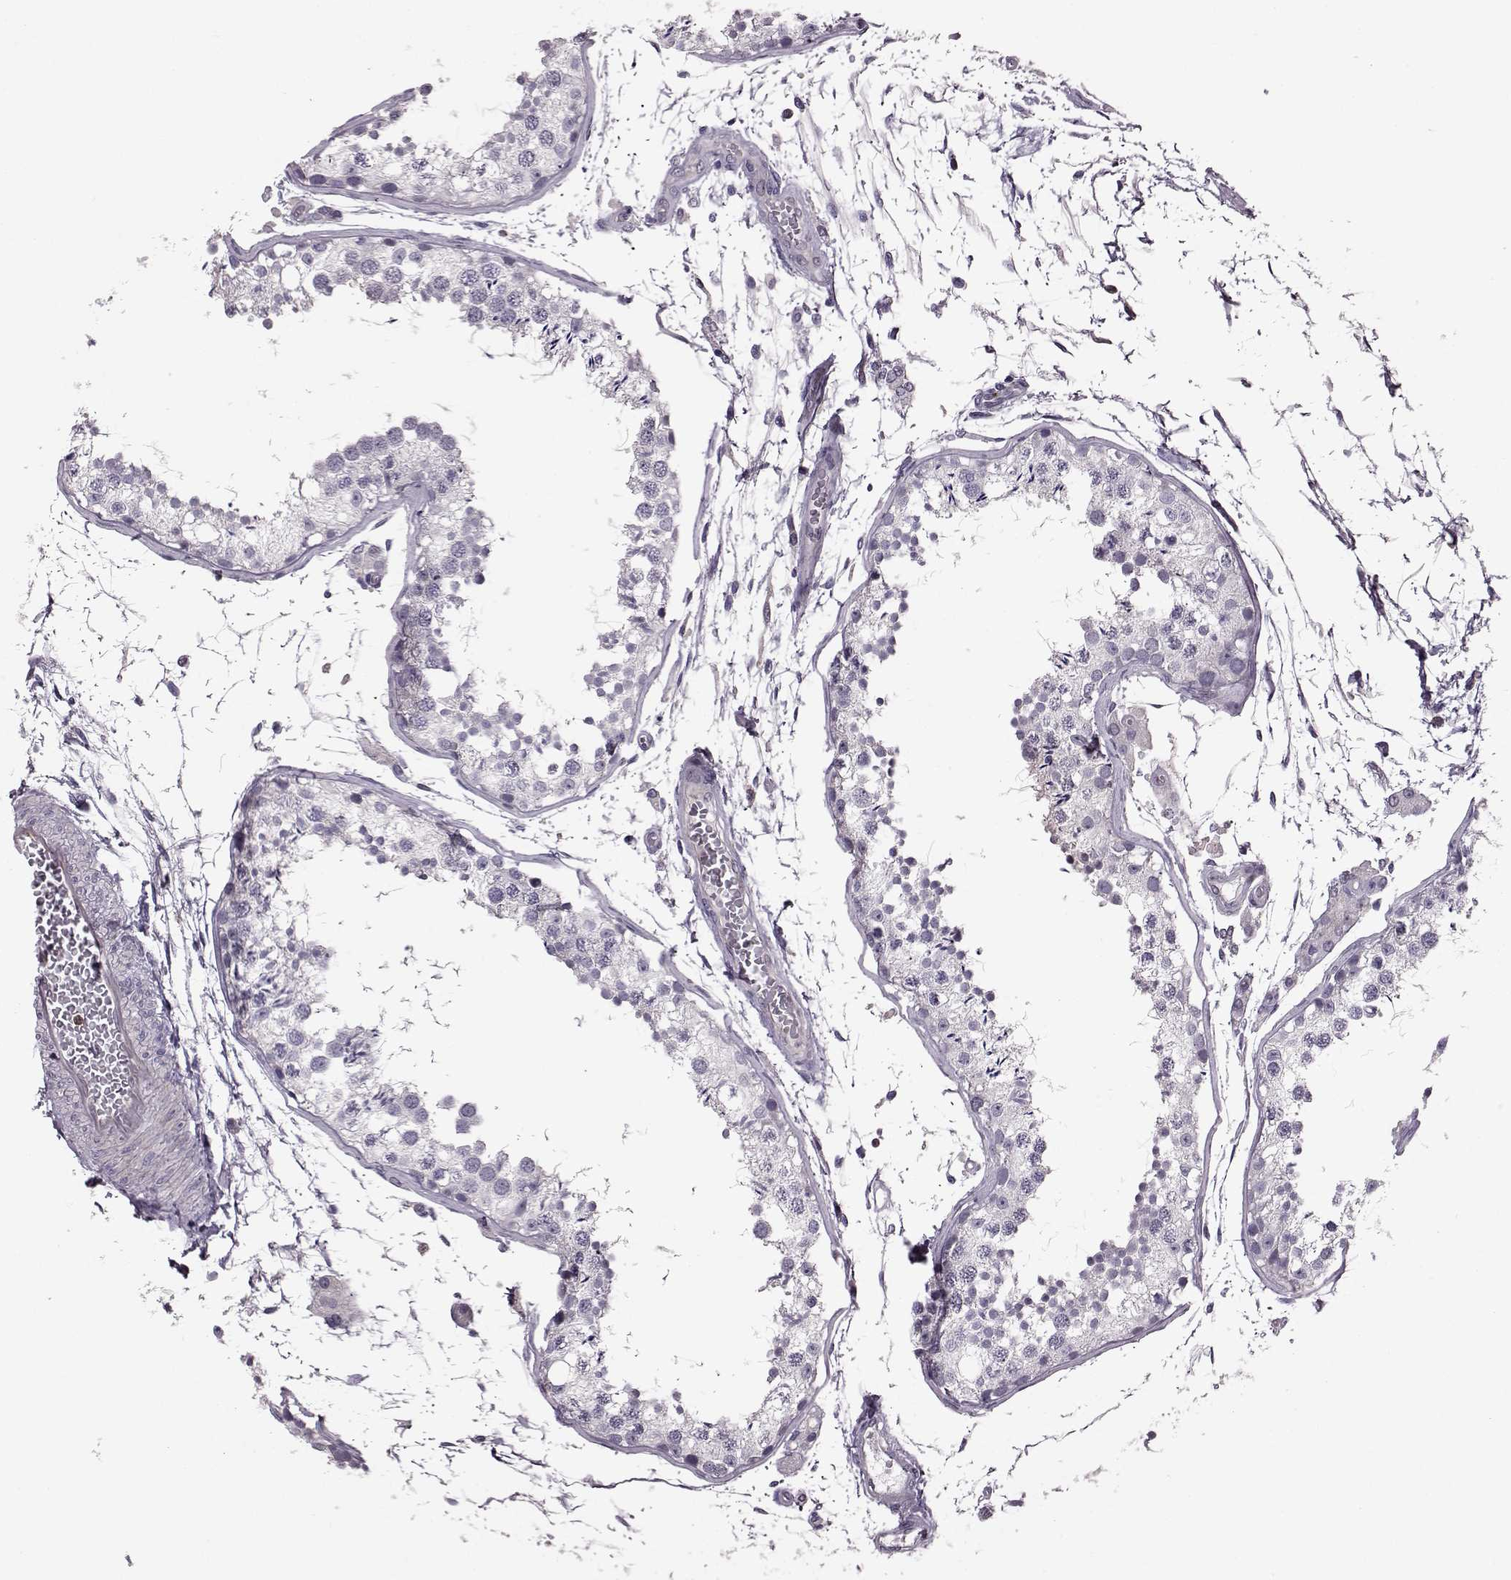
{"staining": {"intensity": "negative", "quantity": "none", "location": "none"}, "tissue": "testis", "cell_type": "Cells in seminiferous ducts", "image_type": "normal", "snomed": [{"axis": "morphology", "description": "Normal tissue, NOS"}, {"axis": "topography", "description": "Testis"}], "caption": "Immunohistochemistry (IHC) of unremarkable testis demonstrates no positivity in cells in seminiferous ducts. (IHC, brightfield microscopy, high magnification).", "gene": "CDC42SE1", "patient": {"sex": "male", "age": 29}}